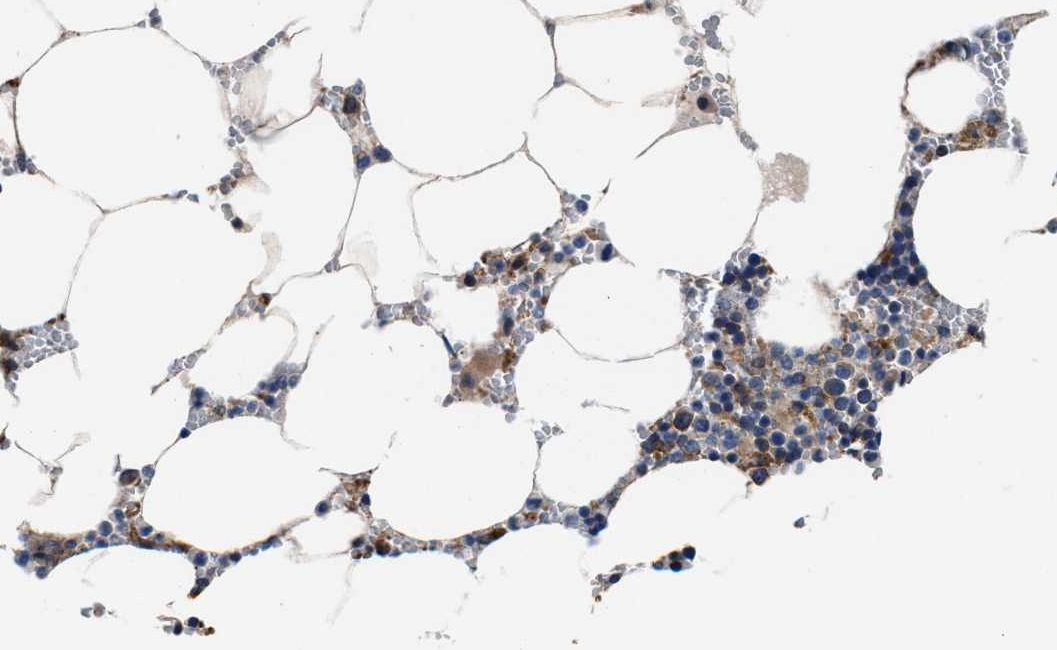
{"staining": {"intensity": "weak", "quantity": "<25%", "location": "cytoplasmic/membranous"}, "tissue": "bone marrow", "cell_type": "Hematopoietic cells", "image_type": "normal", "snomed": [{"axis": "morphology", "description": "Normal tissue, NOS"}, {"axis": "topography", "description": "Bone marrow"}], "caption": "Hematopoietic cells show no significant expression in normal bone marrow.", "gene": "PPP1R9B", "patient": {"sex": "male", "age": 70}}